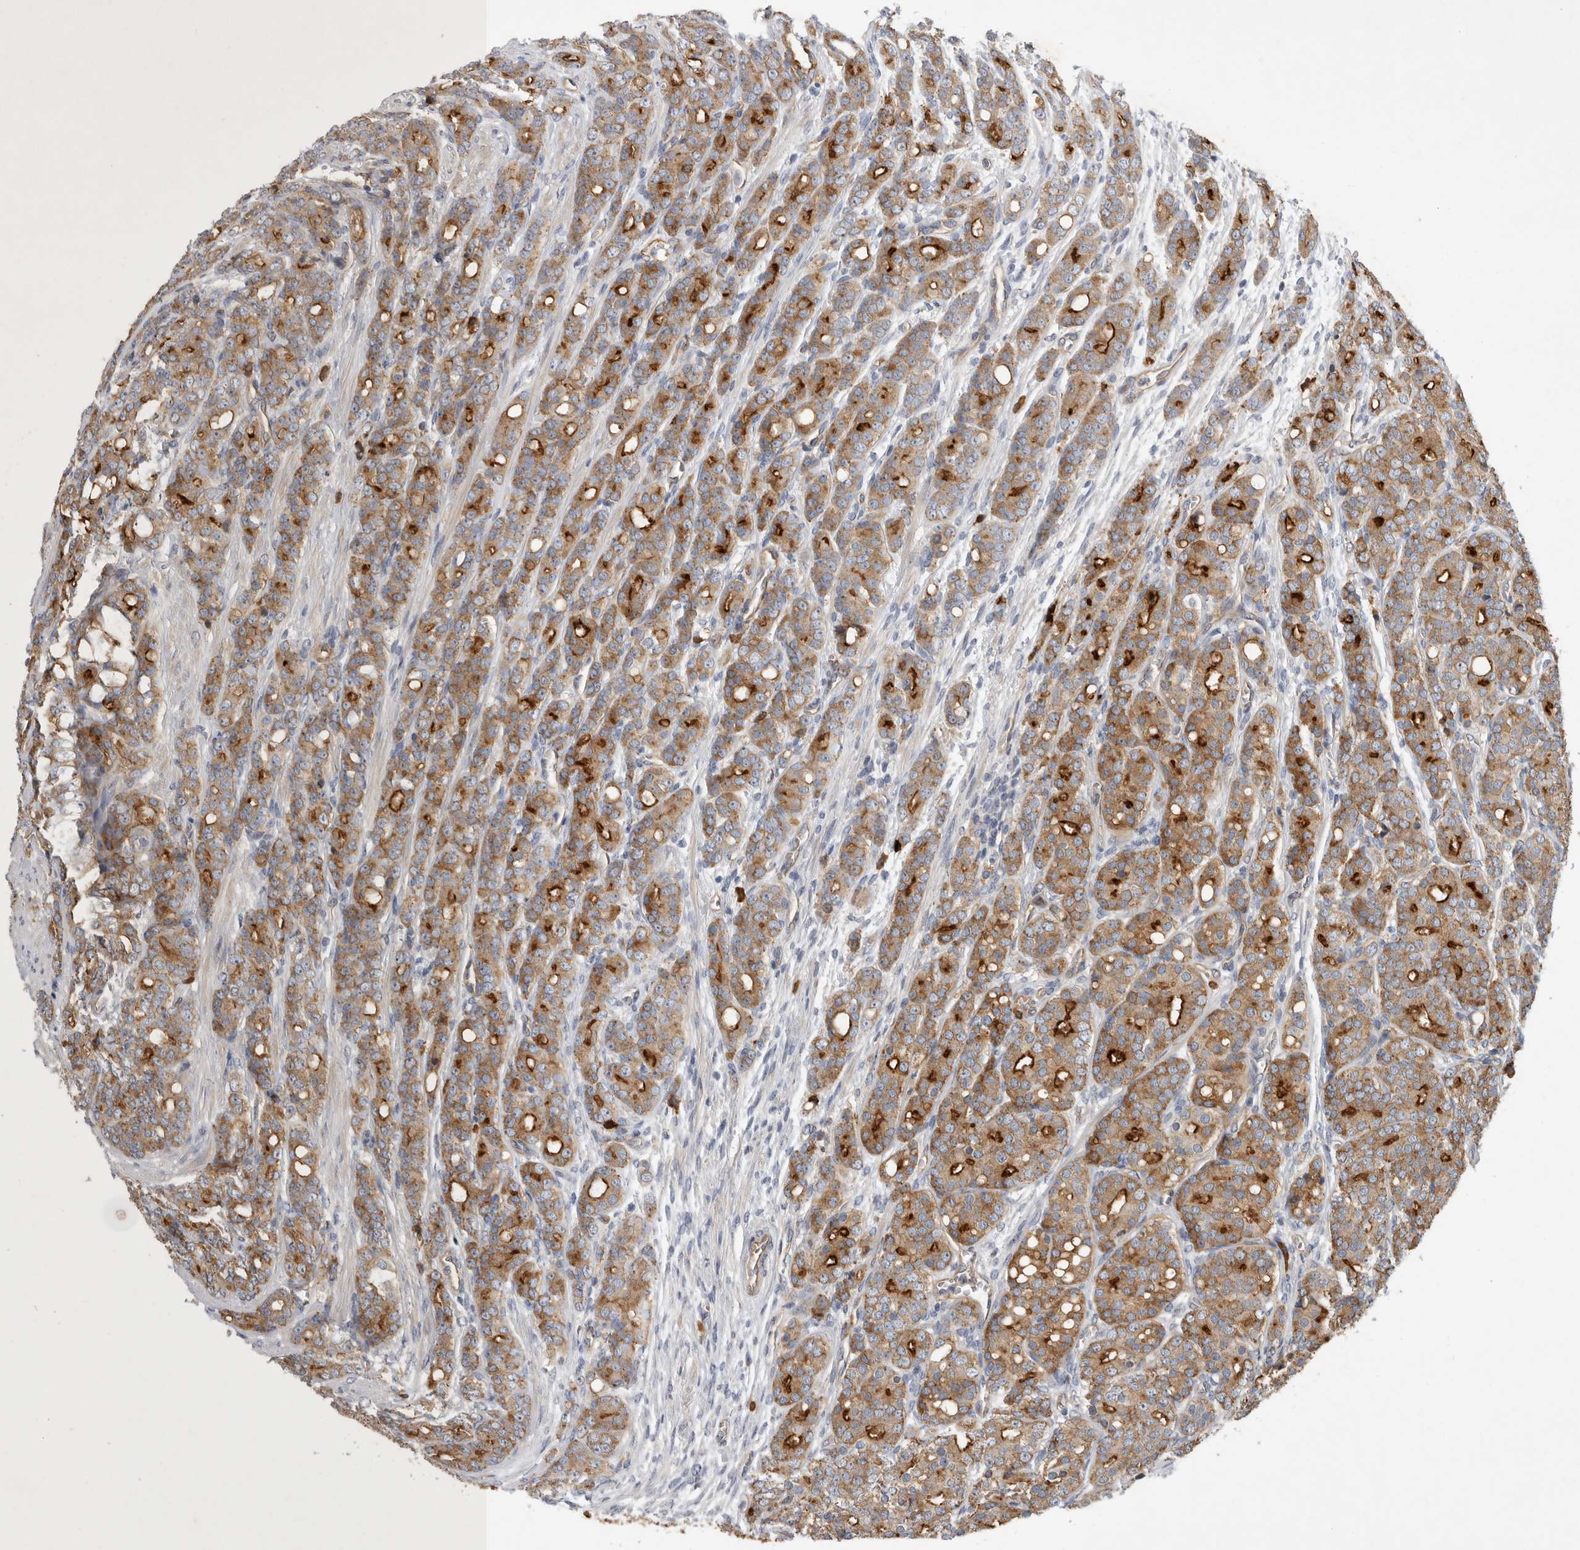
{"staining": {"intensity": "strong", "quantity": "25%-75%", "location": "cytoplasmic/membranous"}, "tissue": "prostate cancer", "cell_type": "Tumor cells", "image_type": "cancer", "snomed": [{"axis": "morphology", "description": "Adenocarcinoma, High grade"}, {"axis": "topography", "description": "Prostate"}], "caption": "An immunohistochemistry micrograph of neoplastic tissue is shown. Protein staining in brown highlights strong cytoplasmic/membranous positivity in prostate cancer within tumor cells.", "gene": "MLPH", "patient": {"sex": "male", "age": 62}}